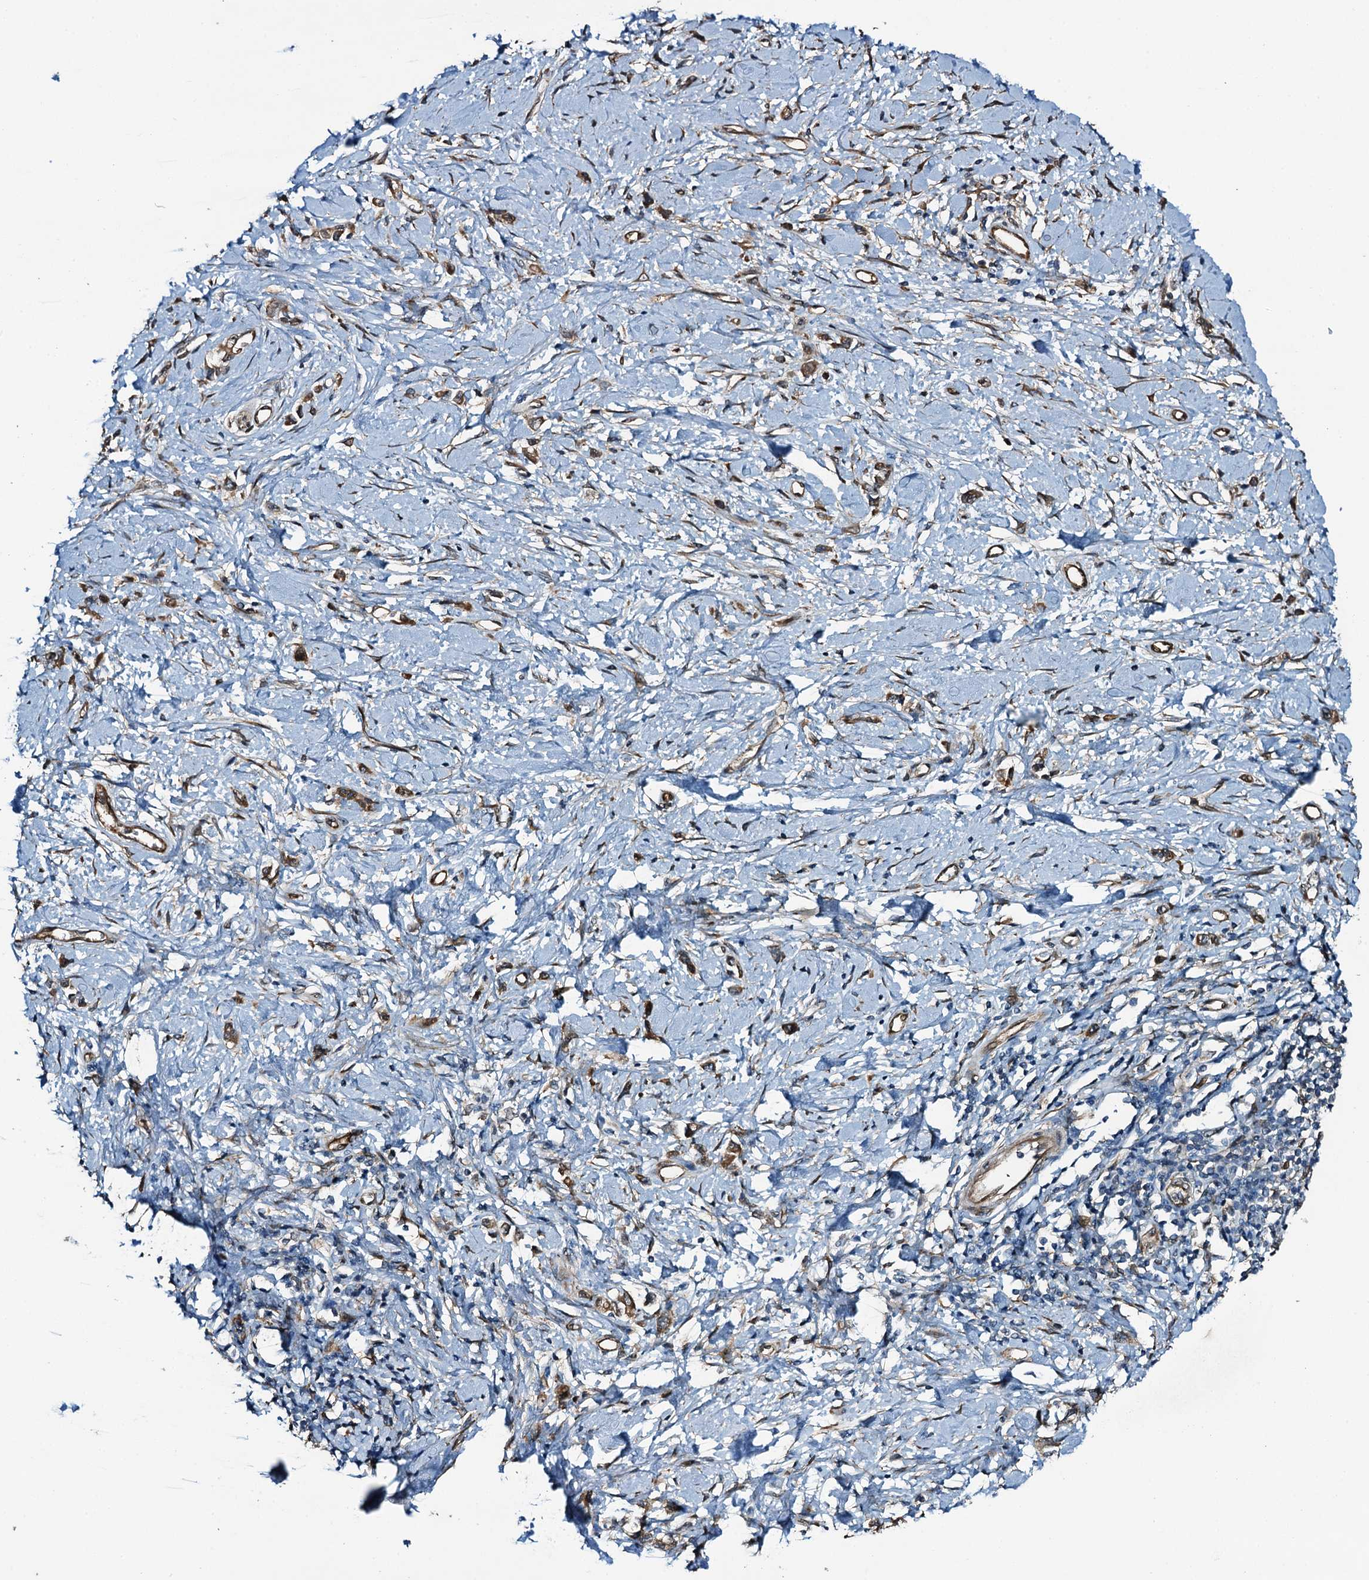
{"staining": {"intensity": "strong", "quantity": "25%-75%", "location": "cytoplasmic/membranous"}, "tissue": "stomach cancer", "cell_type": "Tumor cells", "image_type": "cancer", "snomed": [{"axis": "morphology", "description": "Adenocarcinoma, NOS"}, {"axis": "topography", "description": "Stomach"}], "caption": "Strong cytoplasmic/membranous staining is present in approximately 25%-75% of tumor cells in stomach cancer (adenocarcinoma).", "gene": "EVX2", "patient": {"sex": "female", "age": 76}}